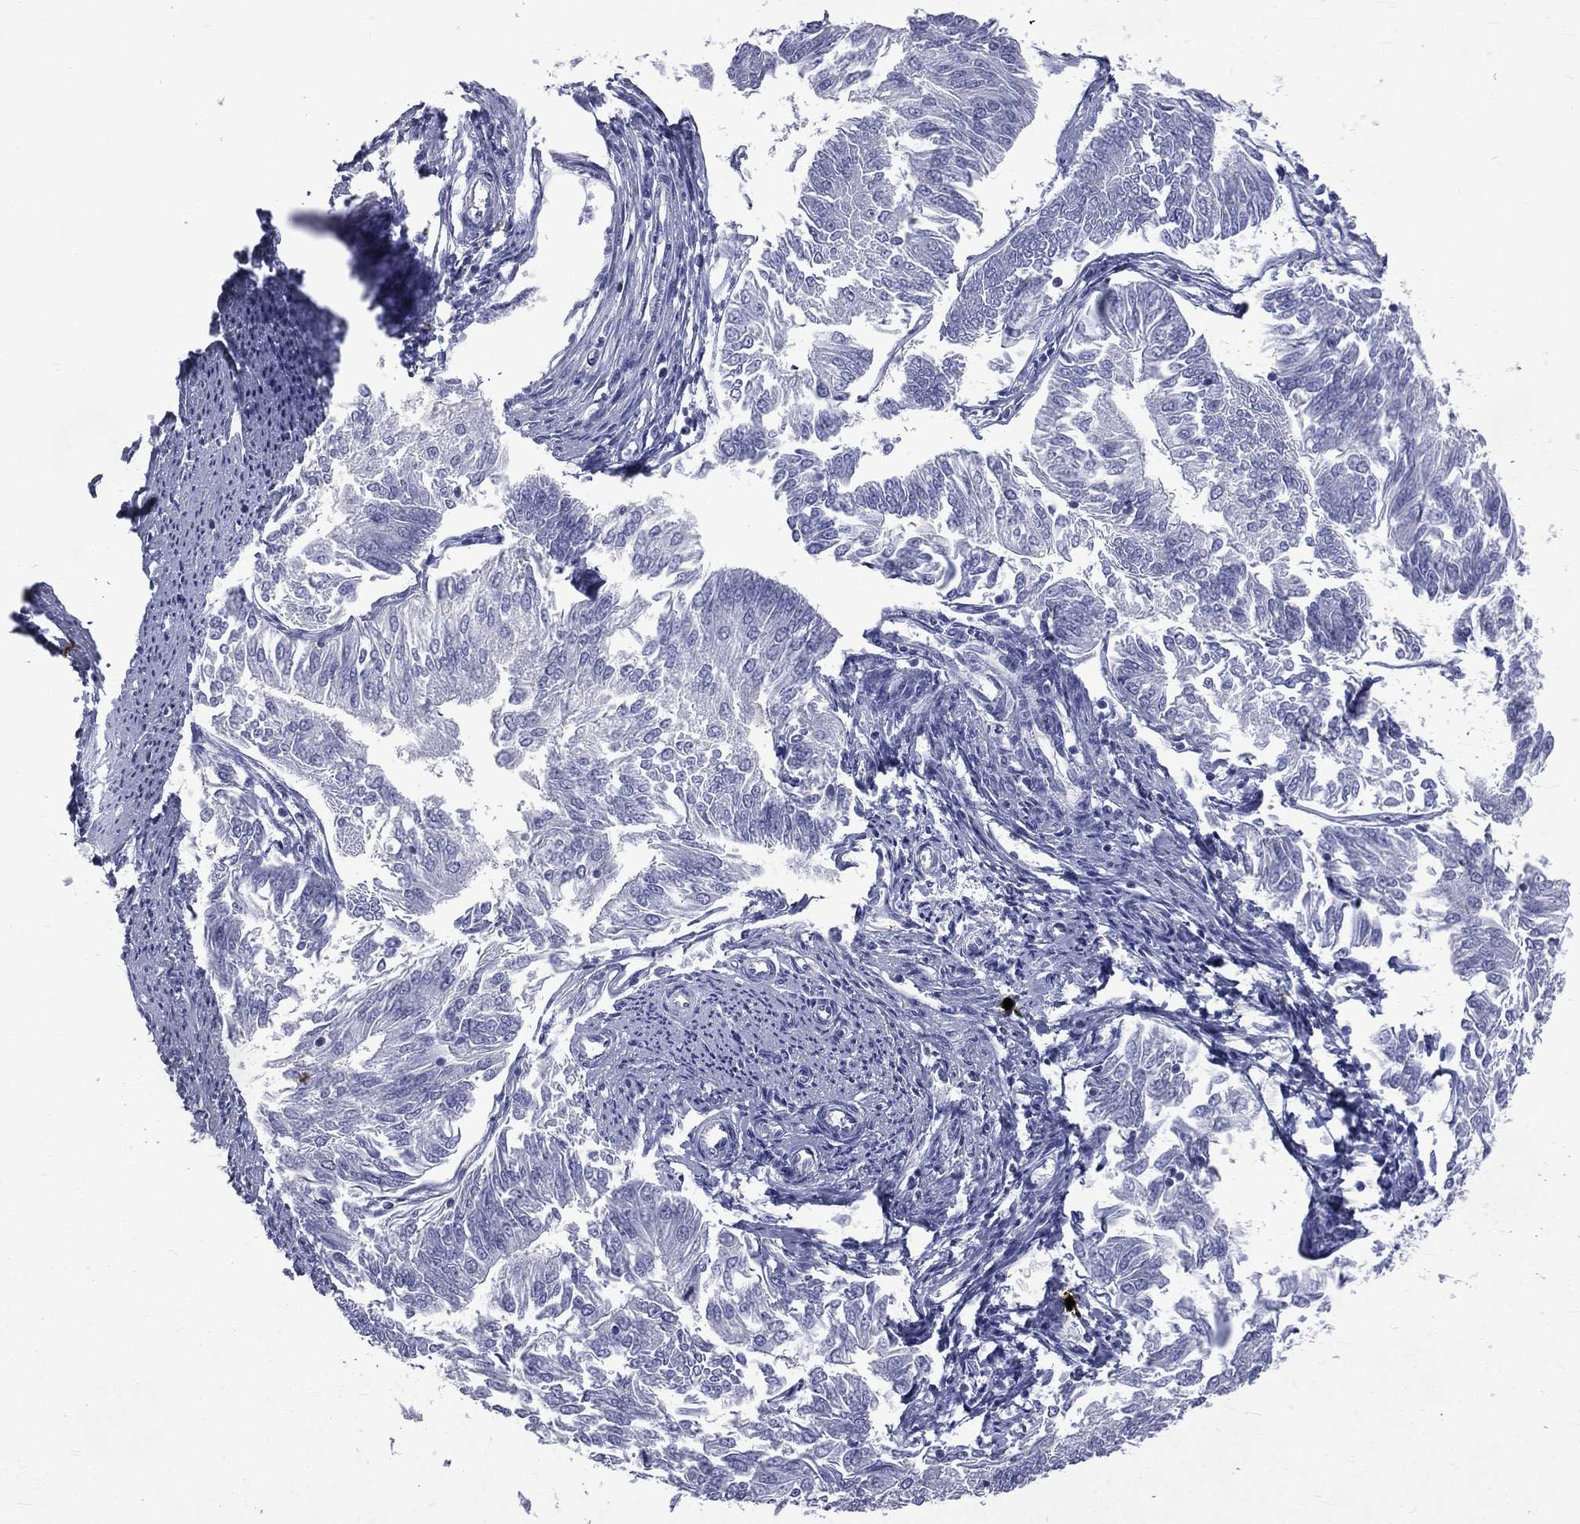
{"staining": {"intensity": "negative", "quantity": "none", "location": "none"}, "tissue": "endometrial cancer", "cell_type": "Tumor cells", "image_type": "cancer", "snomed": [{"axis": "morphology", "description": "Adenocarcinoma, NOS"}, {"axis": "topography", "description": "Endometrium"}], "caption": "Immunohistochemistry of human endometrial cancer (adenocarcinoma) shows no expression in tumor cells.", "gene": "ELANE", "patient": {"sex": "female", "age": 58}}